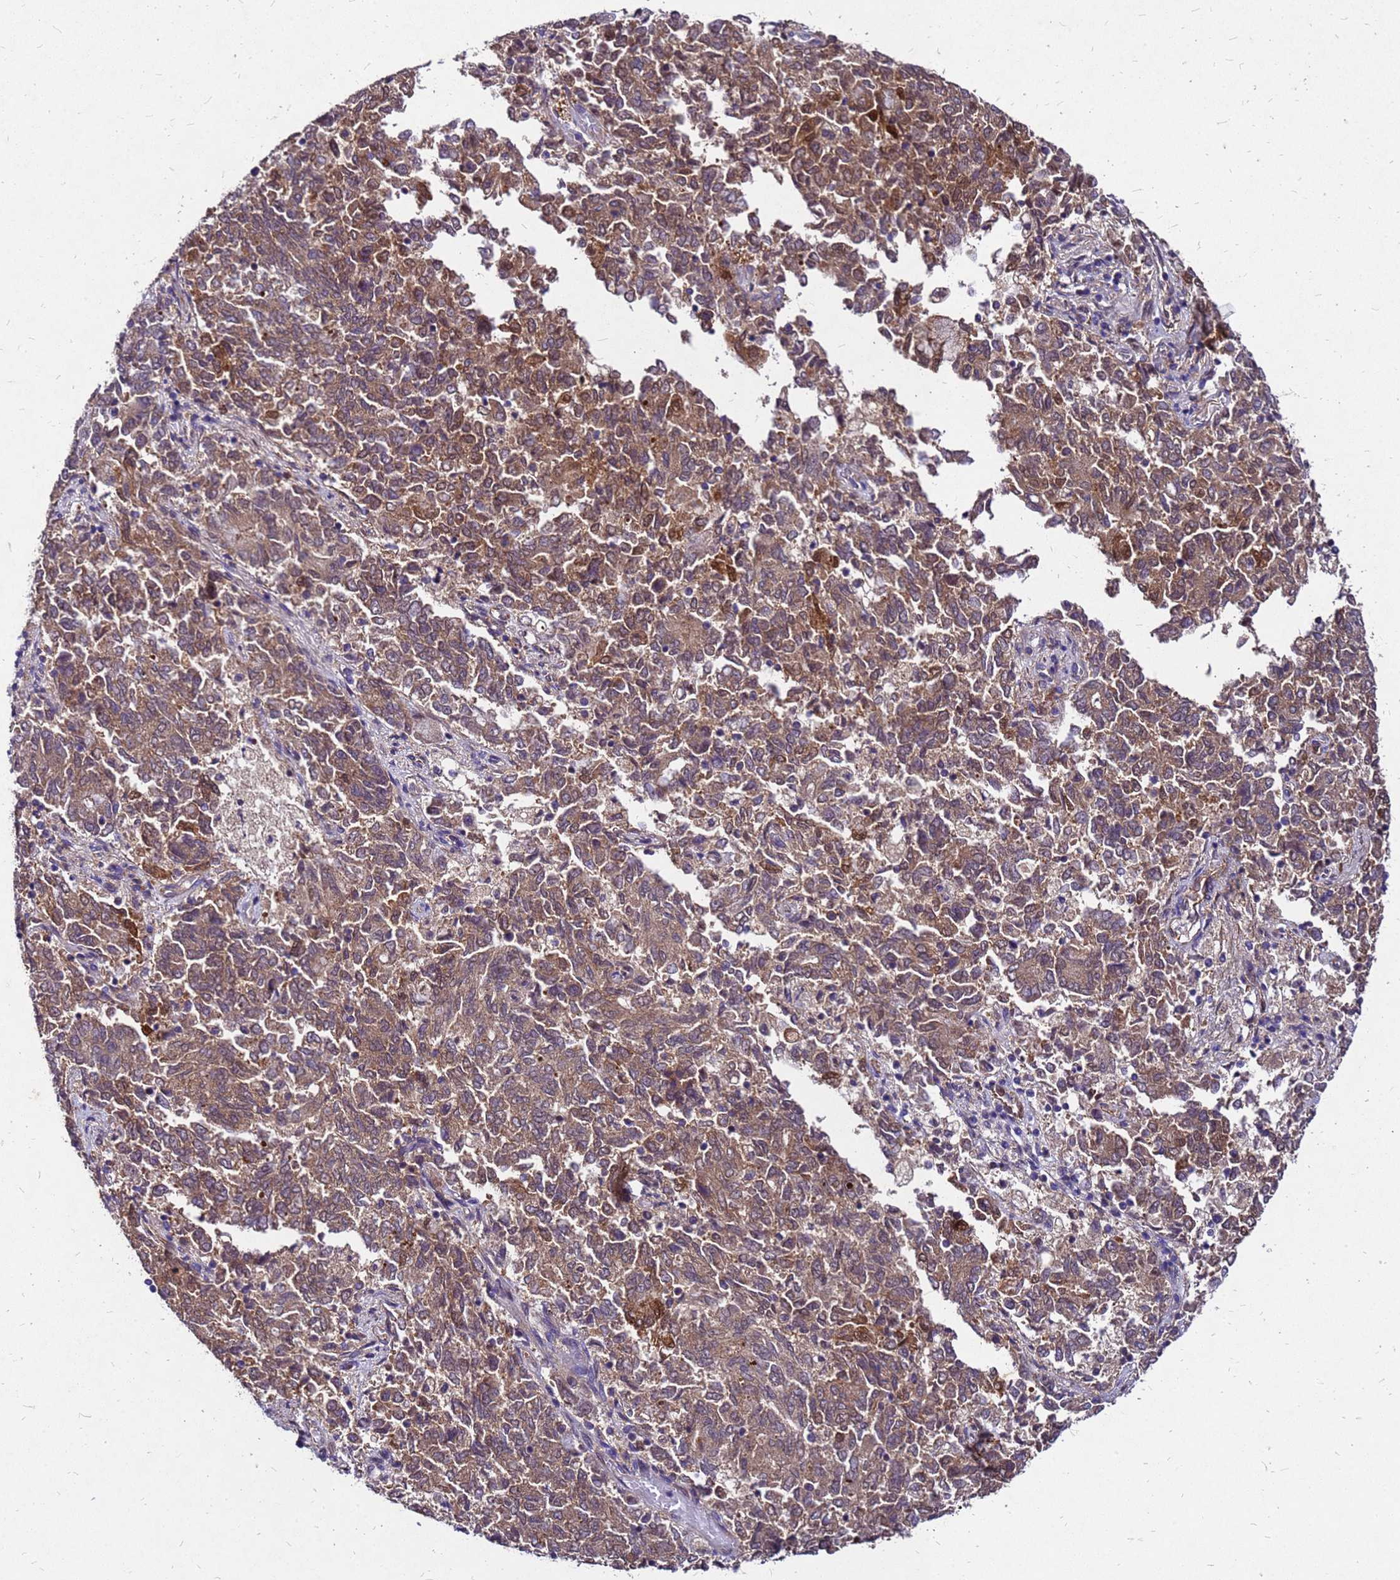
{"staining": {"intensity": "moderate", "quantity": ">75%", "location": "cytoplasmic/membranous"}, "tissue": "endometrial cancer", "cell_type": "Tumor cells", "image_type": "cancer", "snomed": [{"axis": "morphology", "description": "Adenocarcinoma, NOS"}, {"axis": "topography", "description": "Endometrium"}], "caption": "An immunohistochemistry micrograph of tumor tissue is shown. Protein staining in brown labels moderate cytoplasmic/membranous positivity in endometrial cancer (adenocarcinoma) within tumor cells. (brown staining indicates protein expression, while blue staining denotes nuclei).", "gene": "DUSP23", "patient": {"sex": "female", "age": 80}}